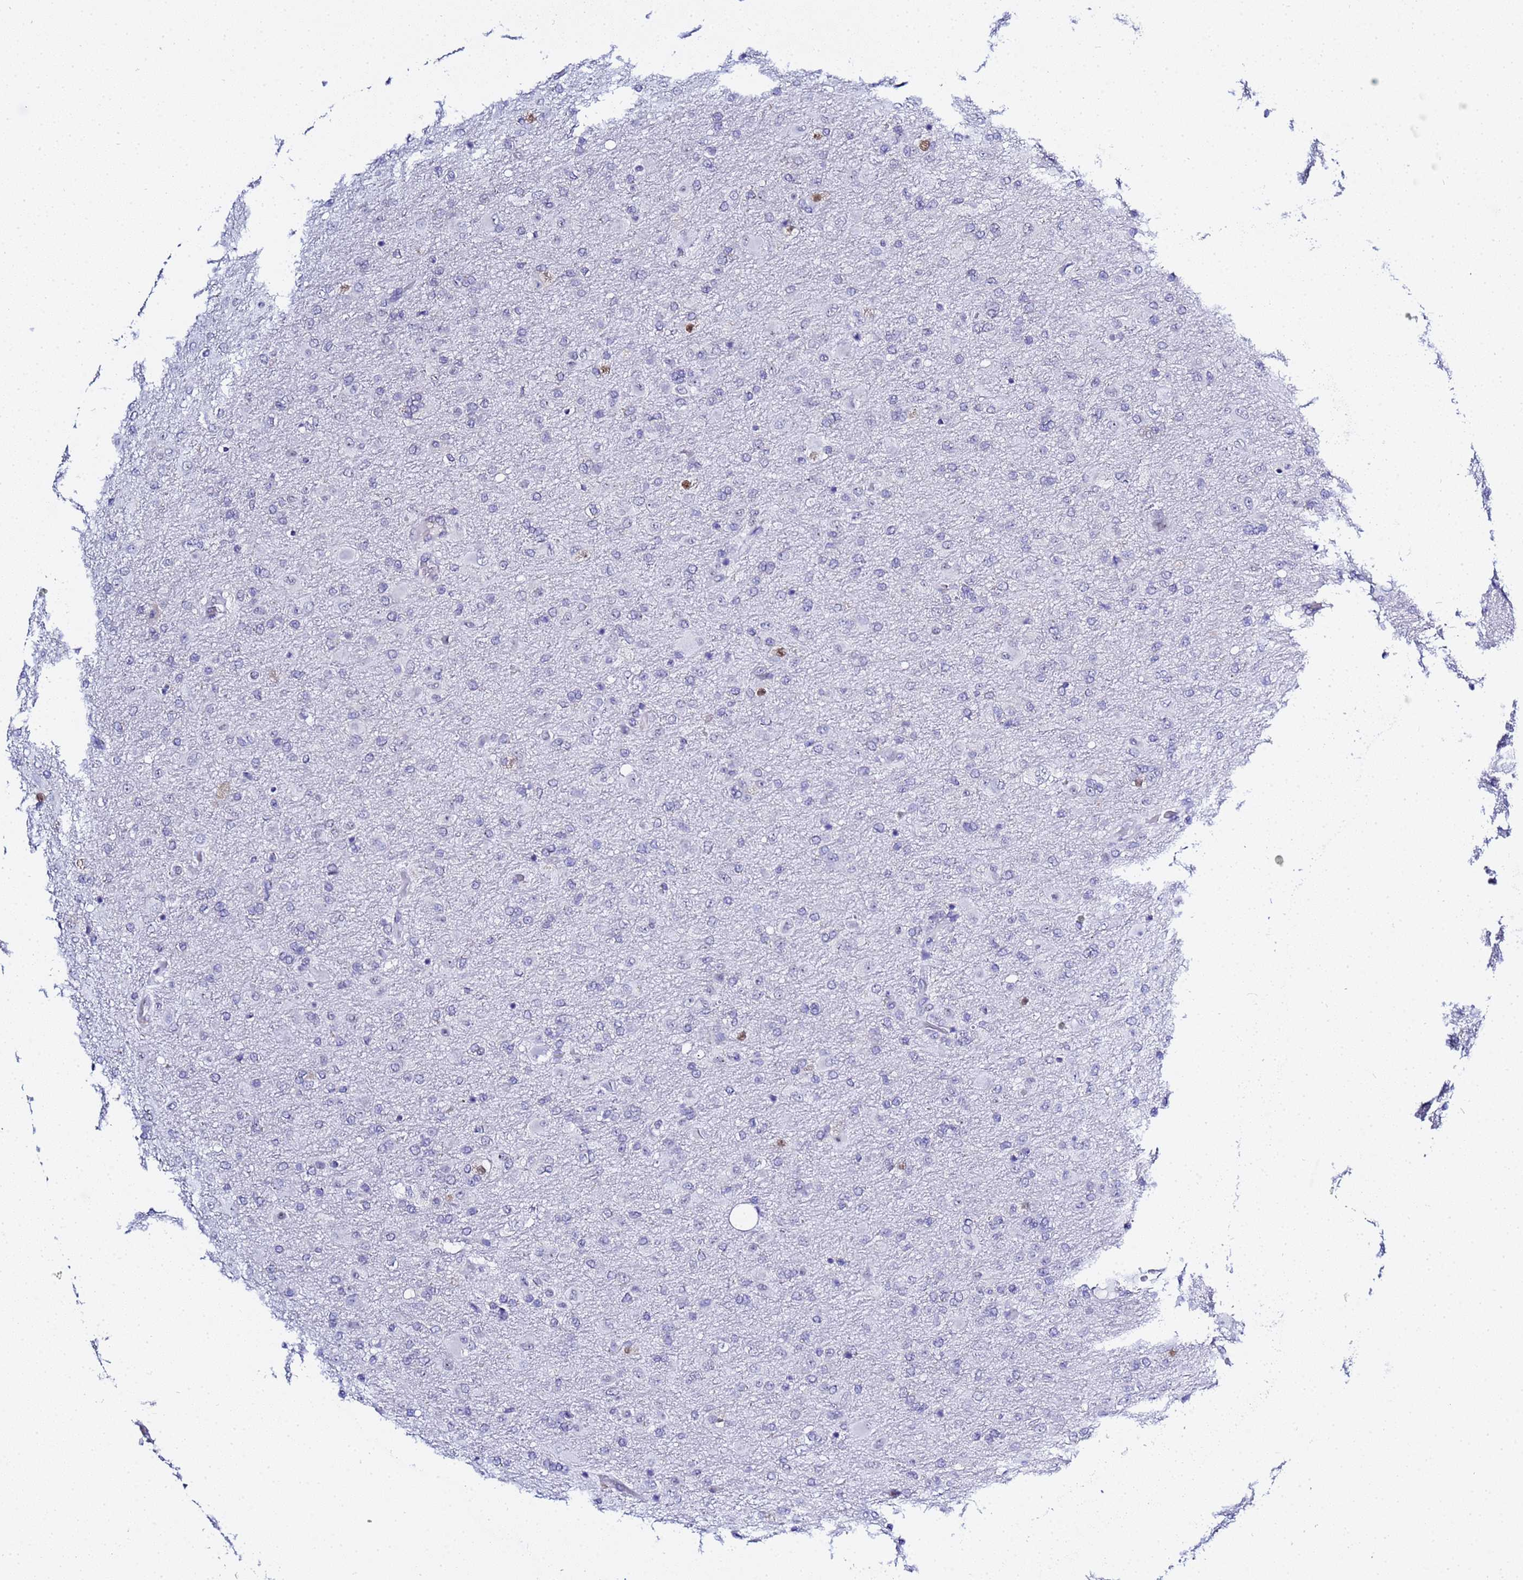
{"staining": {"intensity": "negative", "quantity": "none", "location": "none"}, "tissue": "glioma", "cell_type": "Tumor cells", "image_type": "cancer", "snomed": [{"axis": "morphology", "description": "Glioma, malignant, Low grade"}, {"axis": "topography", "description": "Brain"}], "caption": "This is an immunohistochemistry (IHC) photomicrograph of low-grade glioma (malignant). There is no expression in tumor cells.", "gene": "ACTL6B", "patient": {"sex": "male", "age": 65}}